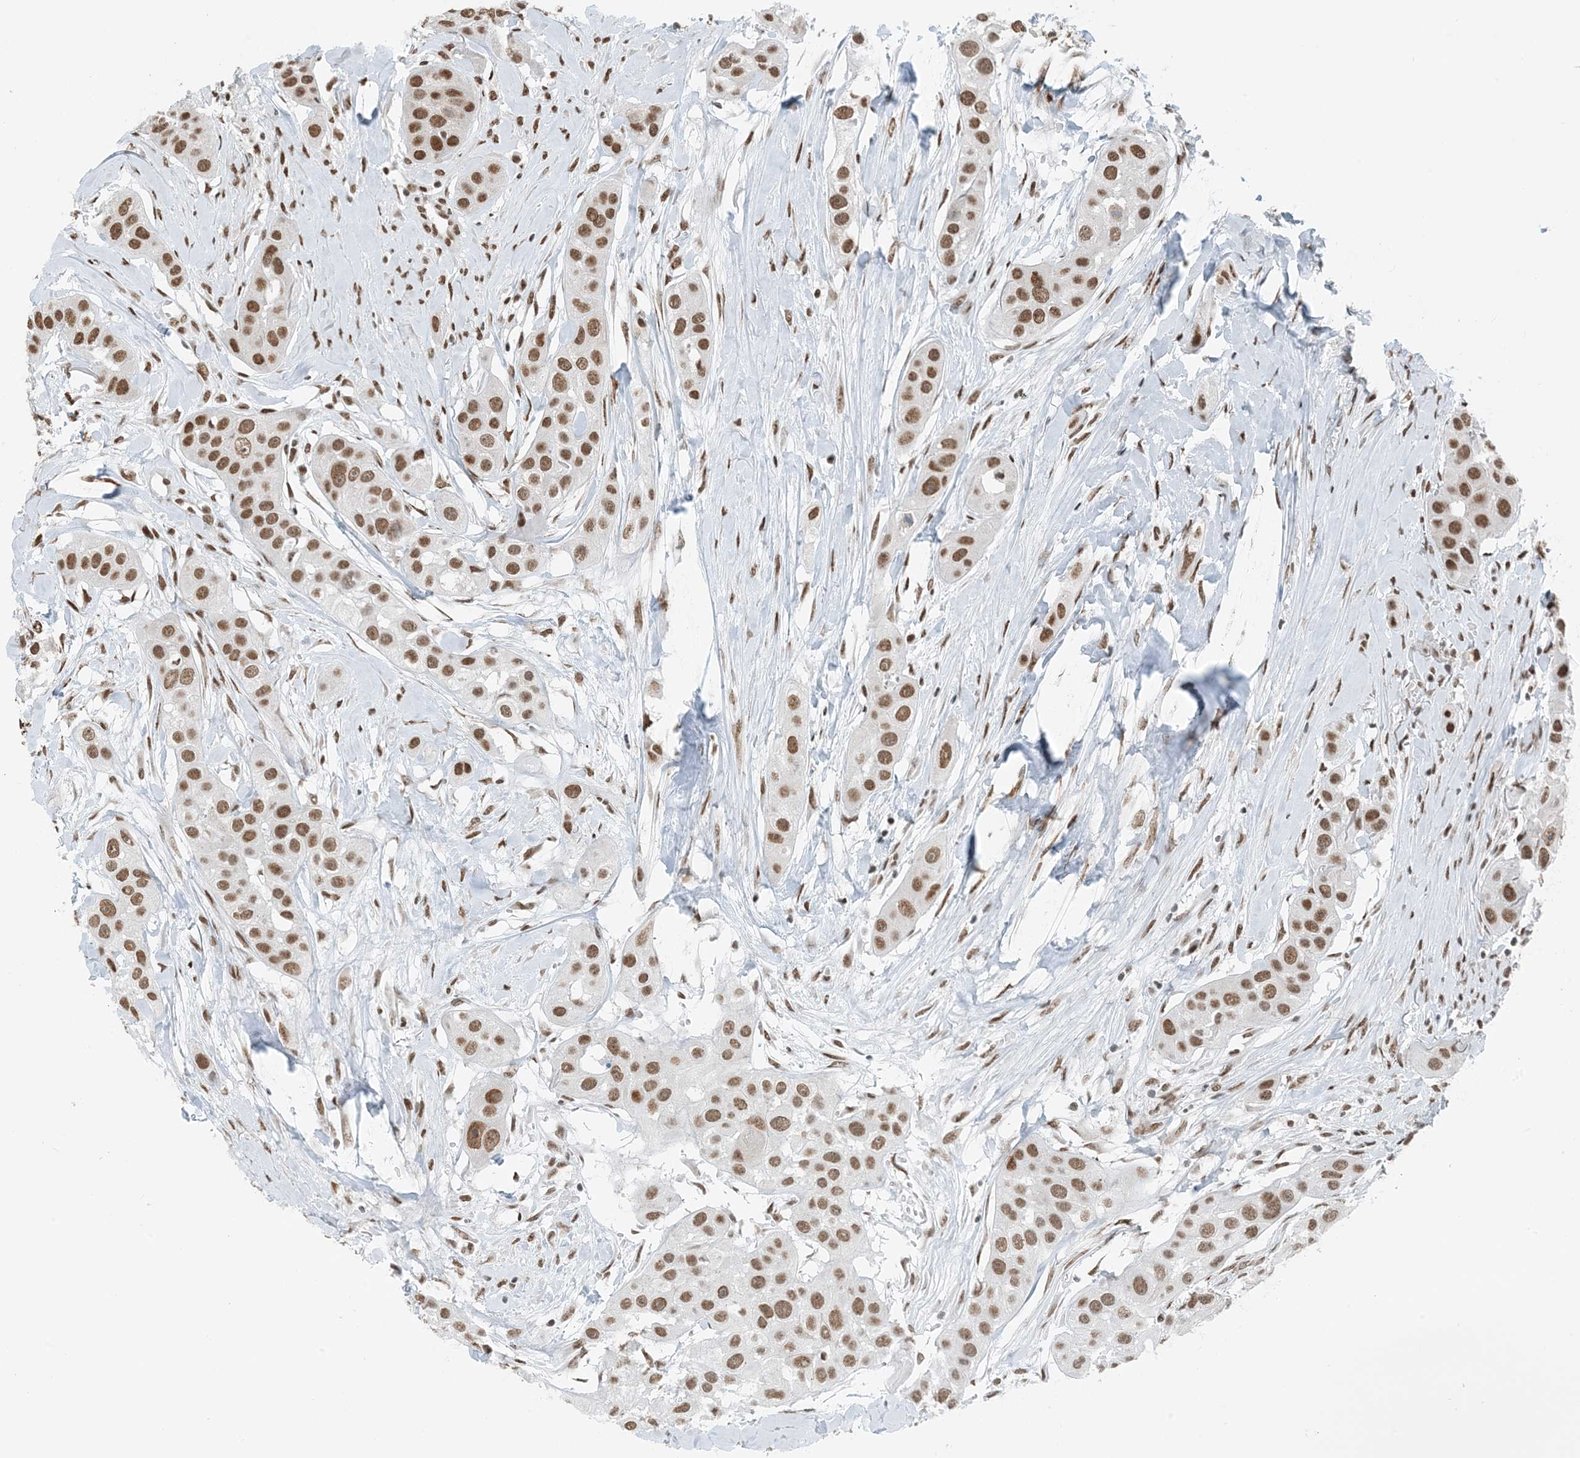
{"staining": {"intensity": "moderate", "quantity": ">75%", "location": "nuclear"}, "tissue": "head and neck cancer", "cell_type": "Tumor cells", "image_type": "cancer", "snomed": [{"axis": "morphology", "description": "Normal tissue, NOS"}, {"axis": "morphology", "description": "Squamous cell carcinoma, NOS"}, {"axis": "topography", "description": "Skeletal muscle"}, {"axis": "topography", "description": "Head-Neck"}], "caption": "Immunohistochemistry (IHC) (DAB (3,3'-diaminobenzidine)) staining of human head and neck cancer reveals moderate nuclear protein expression in approximately >75% of tumor cells. Immunohistochemistry stains the protein in brown and the nuclei are stained blue.", "gene": "ZNF500", "patient": {"sex": "male", "age": 51}}